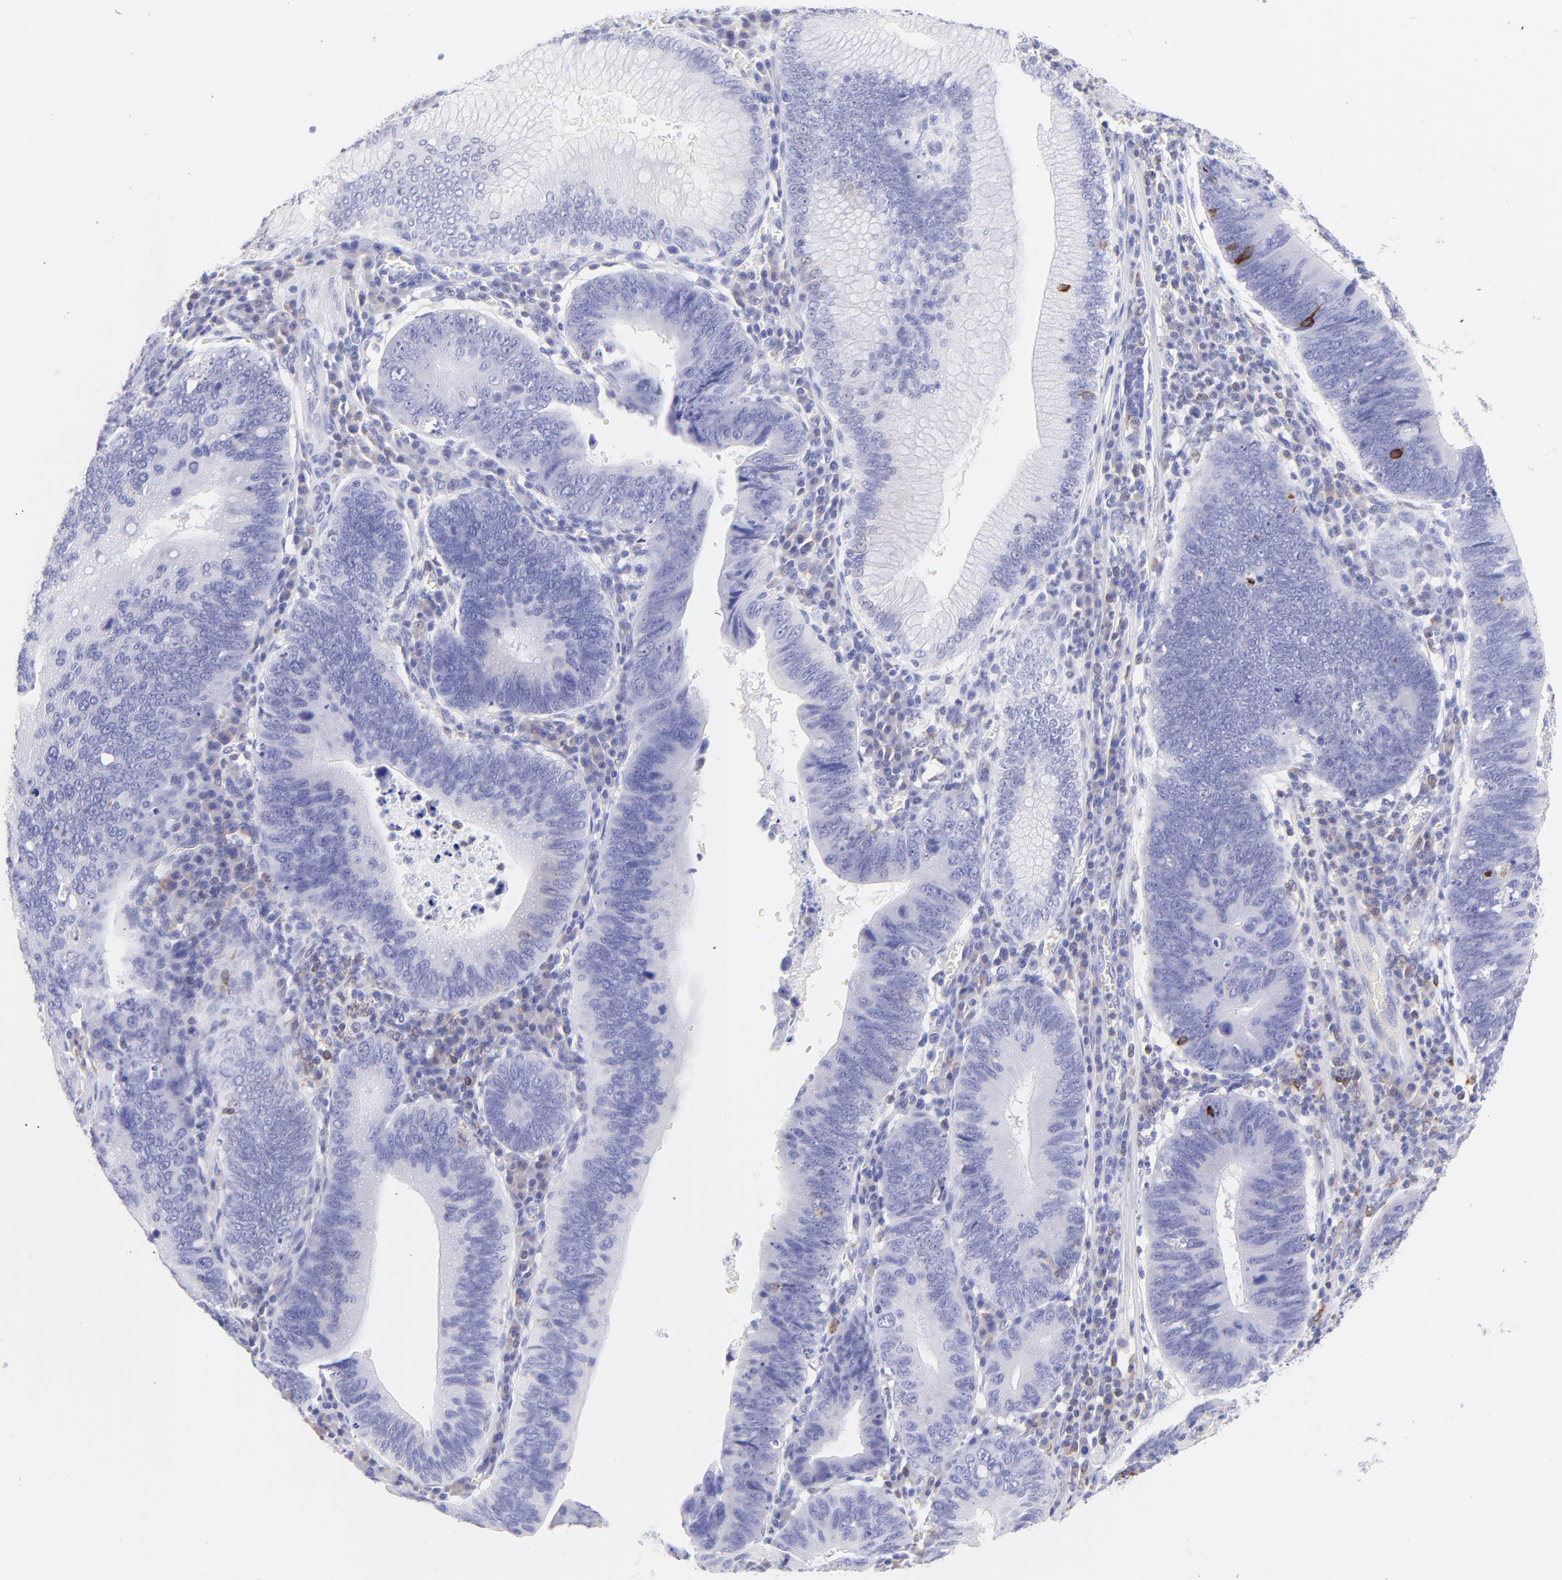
{"staining": {"intensity": "negative", "quantity": "none", "location": "none"}, "tissue": "stomach cancer", "cell_type": "Tumor cells", "image_type": "cancer", "snomed": [{"axis": "morphology", "description": "Adenocarcinoma, NOS"}, {"axis": "topography", "description": "Stomach"}], "caption": "Immunohistochemical staining of adenocarcinoma (stomach) reveals no significant expression in tumor cells.", "gene": "IRAG2", "patient": {"sex": "male", "age": 59}}